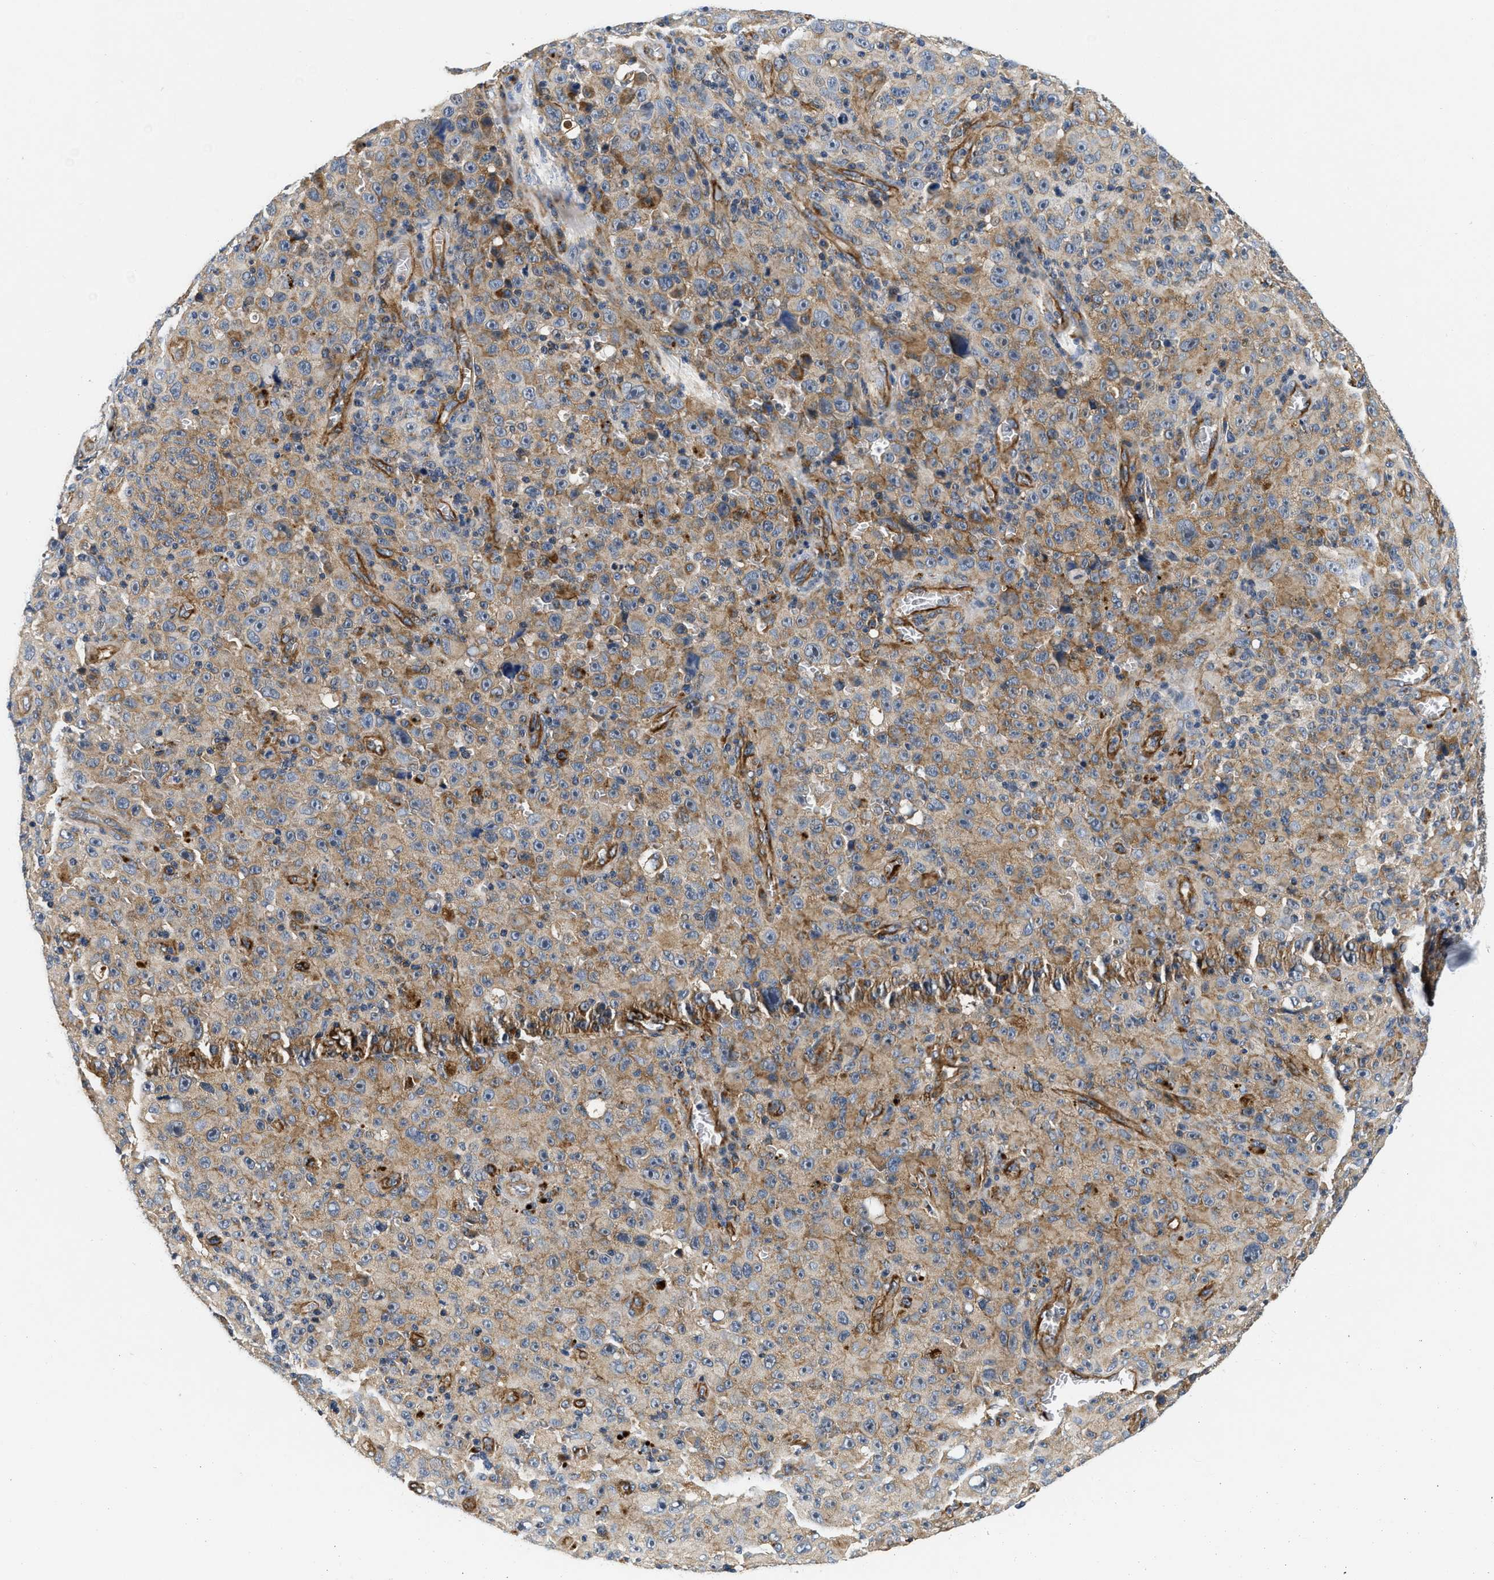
{"staining": {"intensity": "moderate", "quantity": ">75%", "location": "cytoplasmic/membranous"}, "tissue": "melanoma", "cell_type": "Tumor cells", "image_type": "cancer", "snomed": [{"axis": "morphology", "description": "Malignant melanoma, NOS"}, {"axis": "topography", "description": "Skin"}], "caption": "Tumor cells display medium levels of moderate cytoplasmic/membranous expression in about >75% of cells in human melanoma.", "gene": "NME6", "patient": {"sex": "female", "age": 82}}